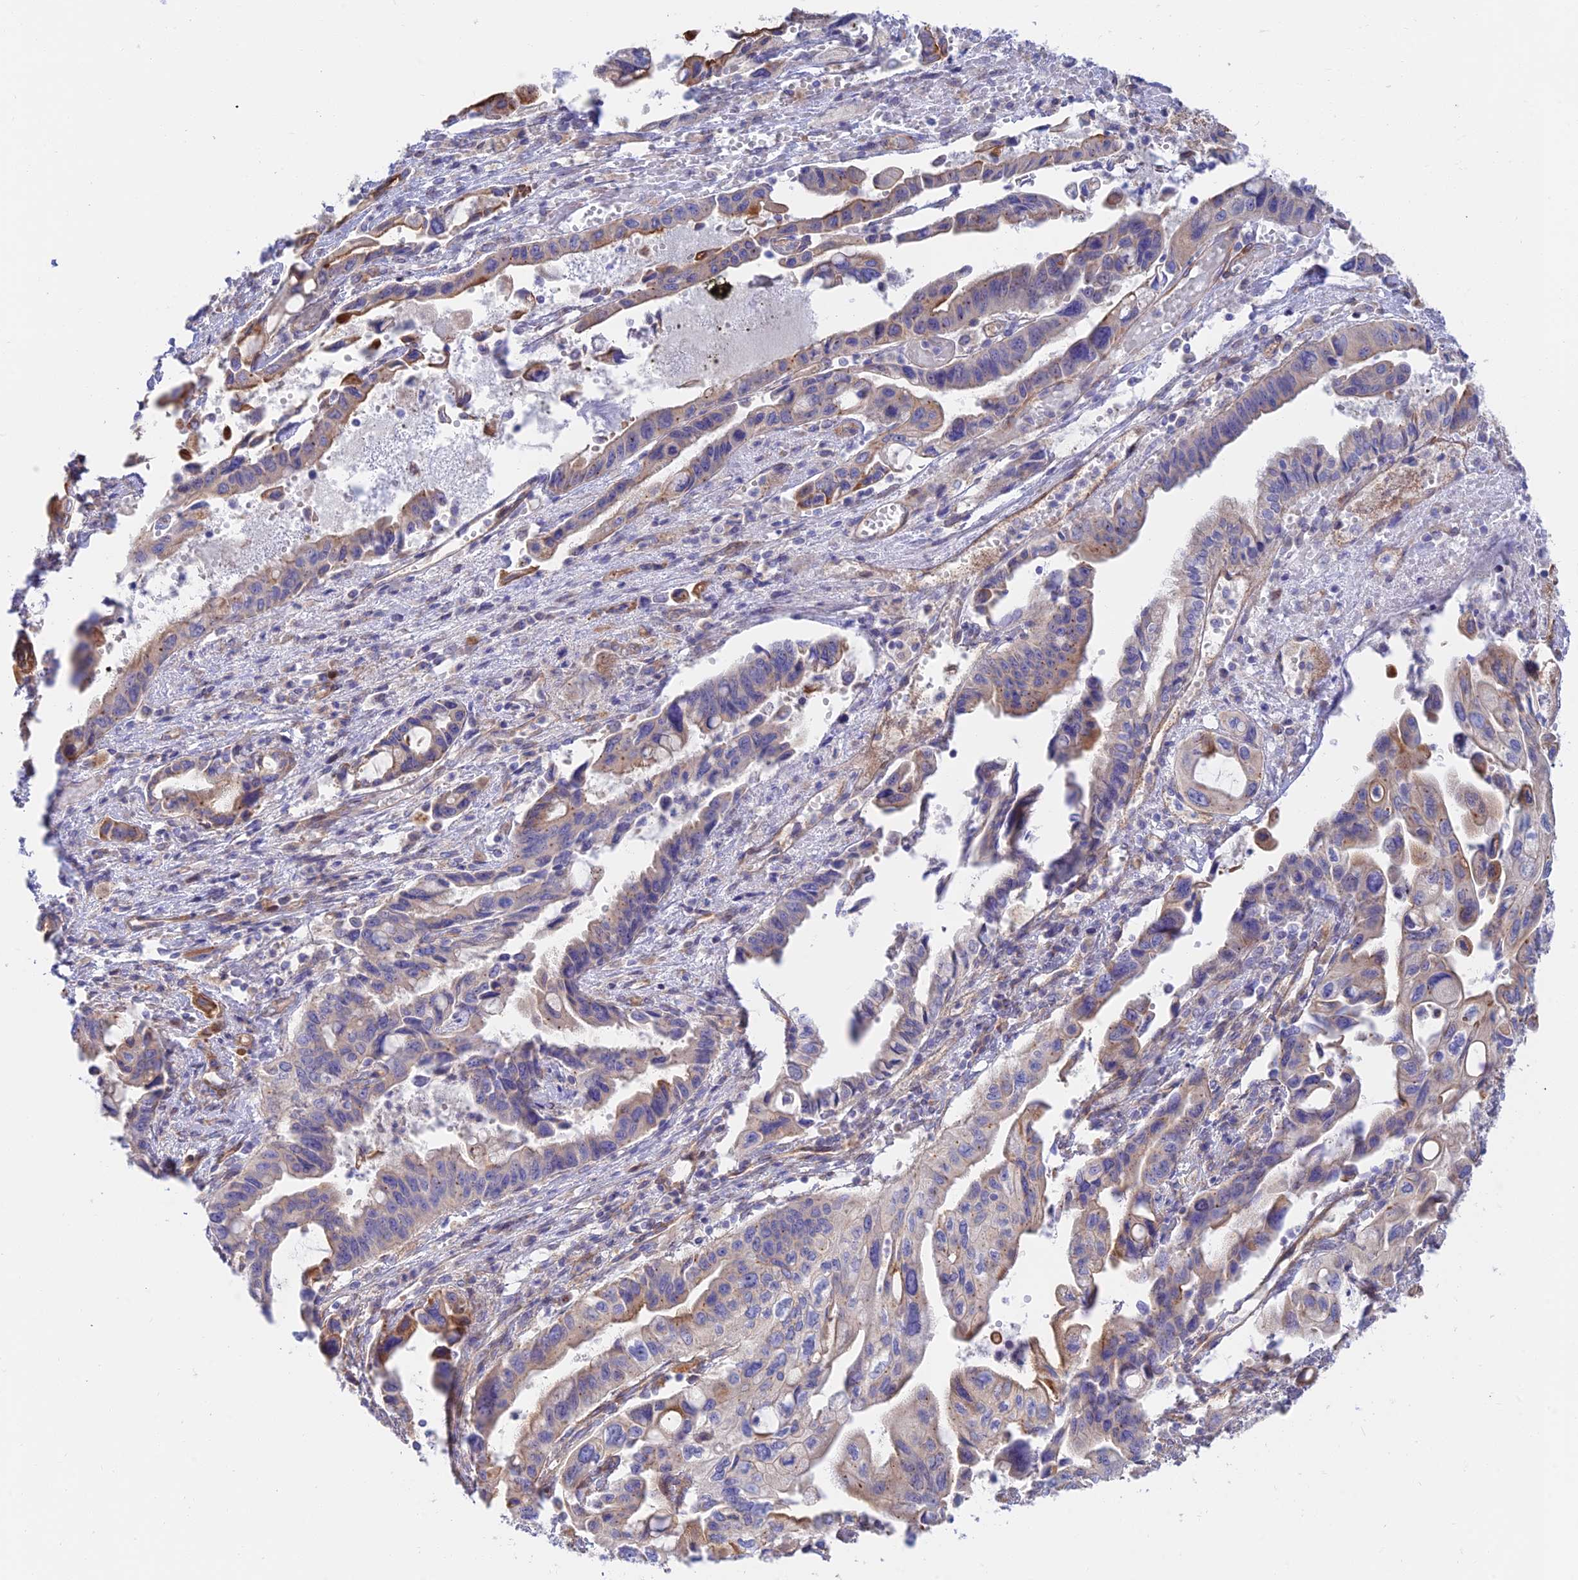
{"staining": {"intensity": "moderate", "quantity": "<25%", "location": "cytoplasmic/membranous"}, "tissue": "pancreatic cancer", "cell_type": "Tumor cells", "image_type": "cancer", "snomed": [{"axis": "morphology", "description": "Adenocarcinoma, NOS"}, {"axis": "topography", "description": "Pancreas"}], "caption": "Pancreatic adenocarcinoma stained with DAB IHC shows low levels of moderate cytoplasmic/membranous positivity in approximately <25% of tumor cells.", "gene": "KCNAB1", "patient": {"sex": "female", "age": 50}}